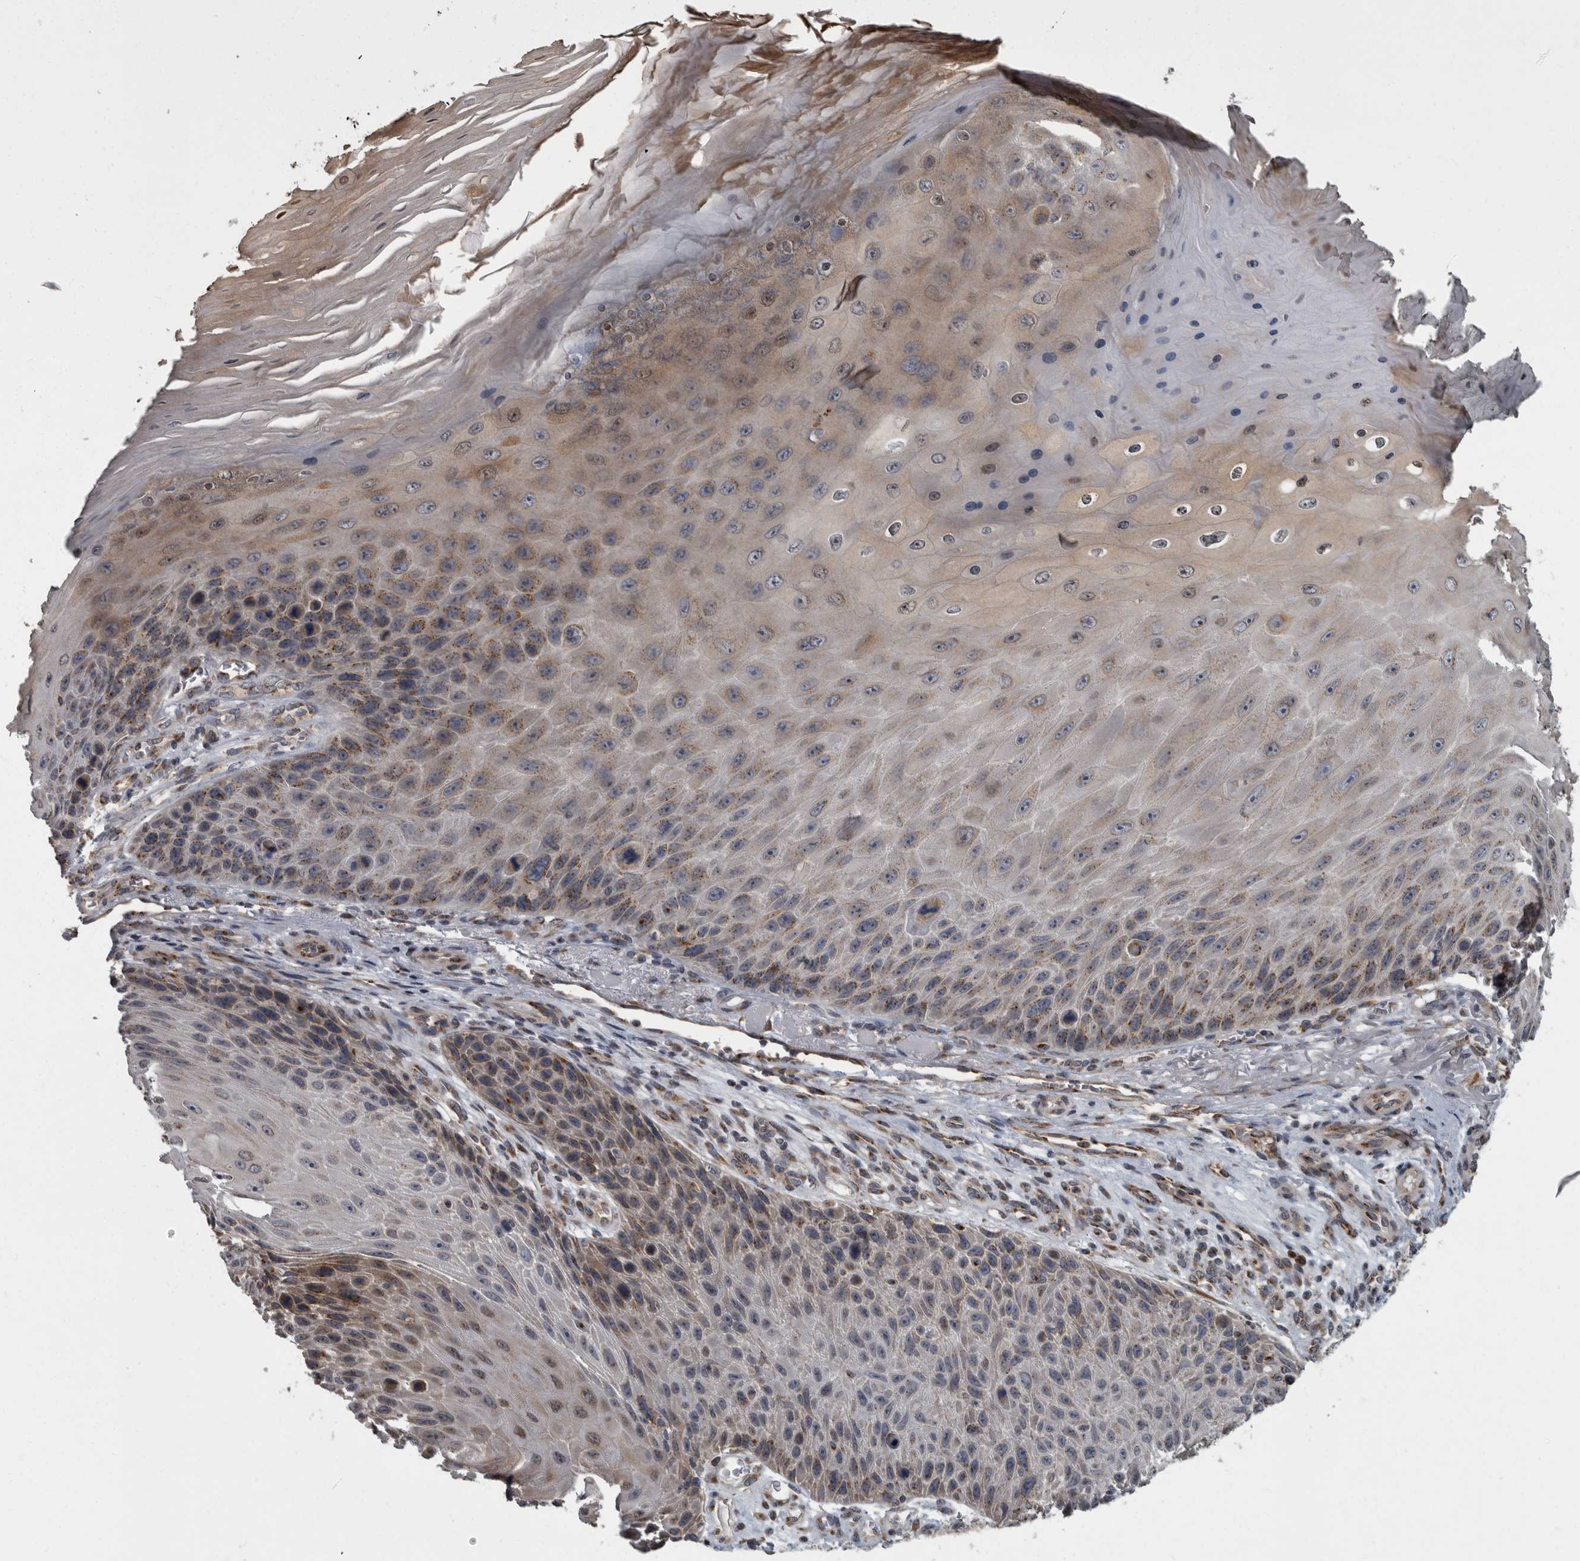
{"staining": {"intensity": "weak", "quantity": "25%-75%", "location": "cytoplasmic/membranous"}, "tissue": "skin cancer", "cell_type": "Tumor cells", "image_type": "cancer", "snomed": [{"axis": "morphology", "description": "Squamous cell carcinoma, NOS"}, {"axis": "topography", "description": "Skin"}], "caption": "Immunohistochemical staining of human skin cancer (squamous cell carcinoma) demonstrates low levels of weak cytoplasmic/membranous staining in about 25%-75% of tumor cells.", "gene": "LMAN2L", "patient": {"sex": "female", "age": 88}}